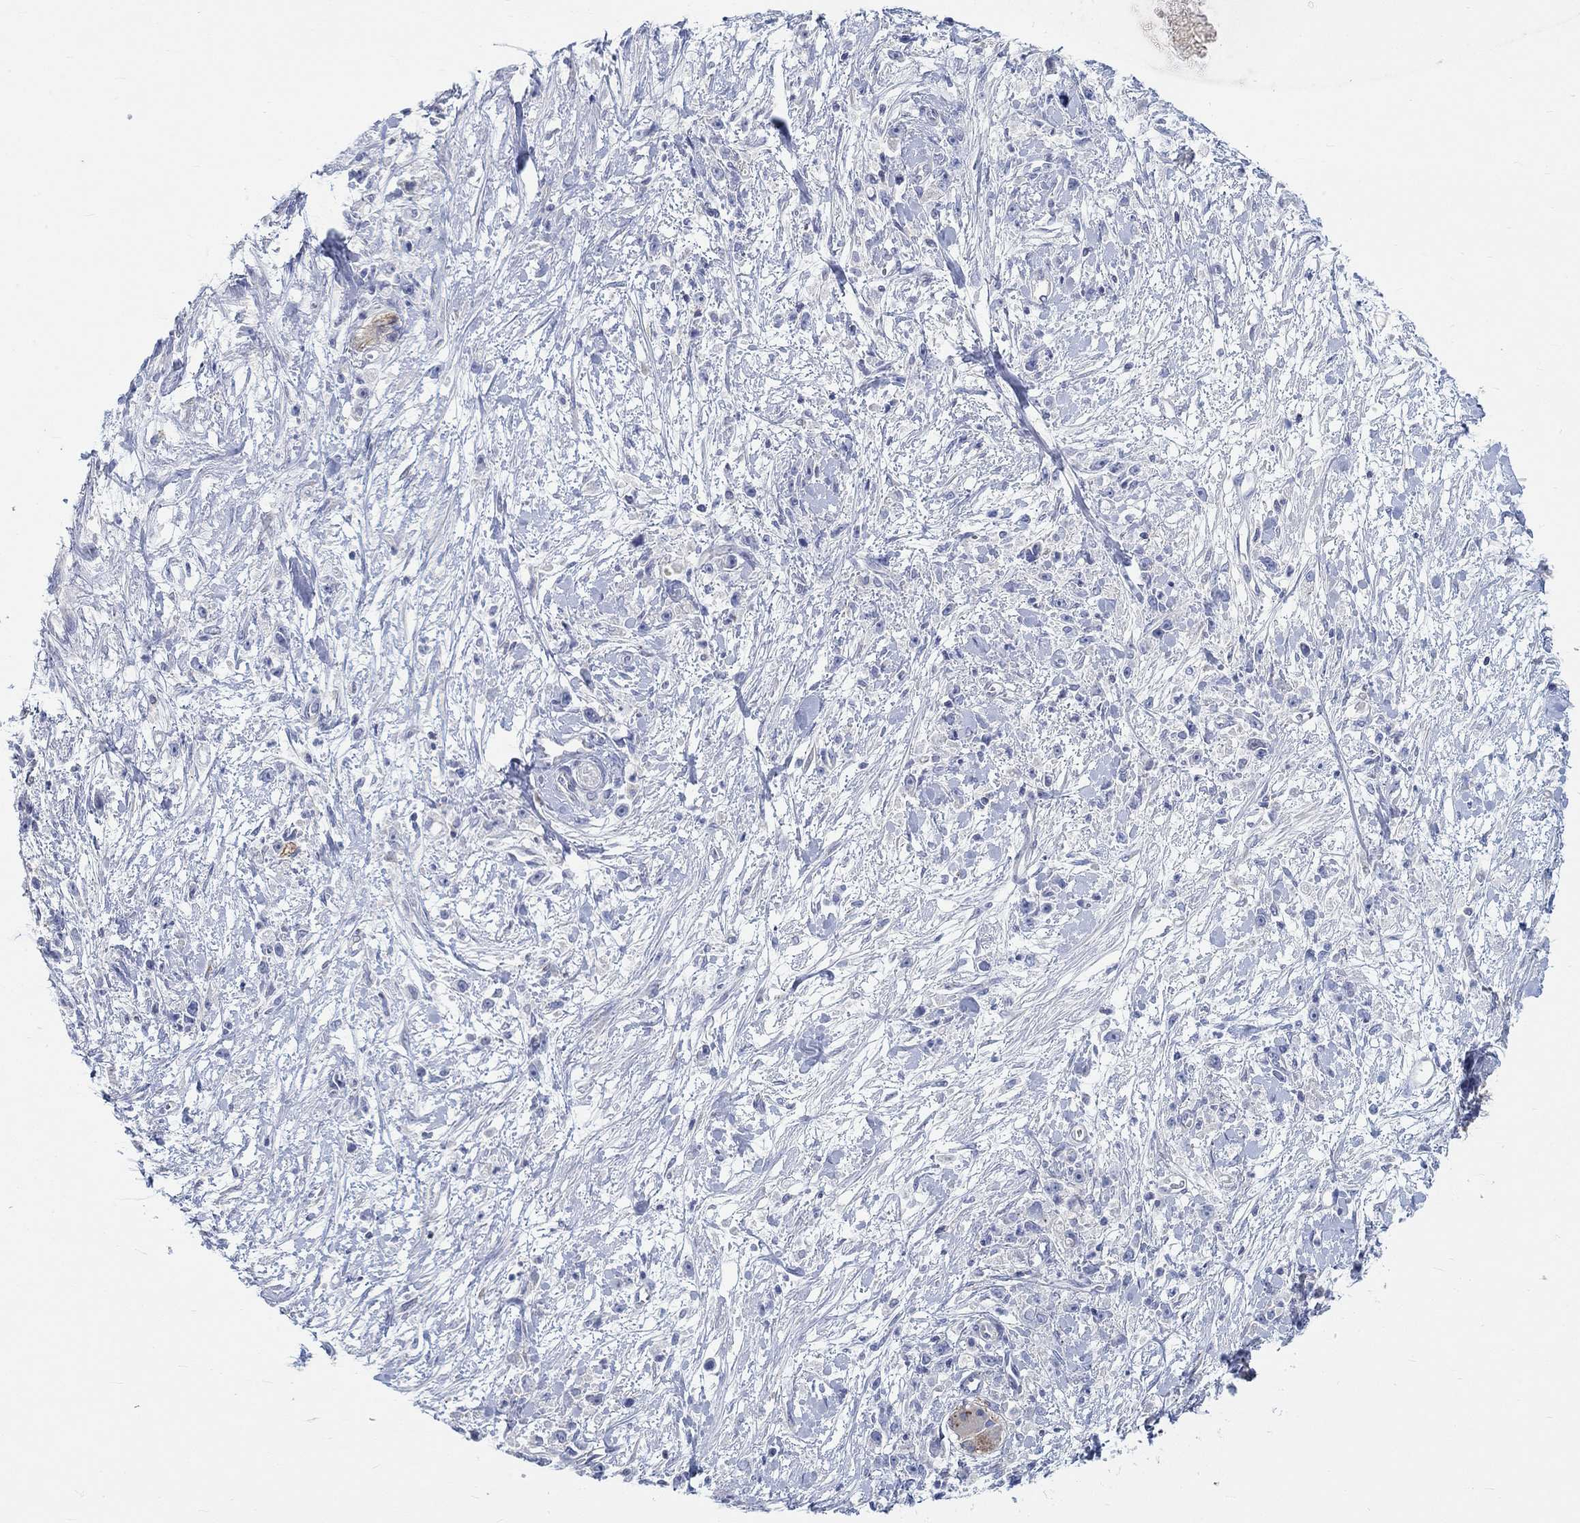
{"staining": {"intensity": "negative", "quantity": "none", "location": "none"}, "tissue": "stomach cancer", "cell_type": "Tumor cells", "image_type": "cancer", "snomed": [{"axis": "morphology", "description": "Adenocarcinoma, NOS"}, {"axis": "topography", "description": "Stomach"}], "caption": "Immunohistochemistry of stomach adenocarcinoma displays no staining in tumor cells.", "gene": "NAV3", "patient": {"sex": "female", "age": 59}}